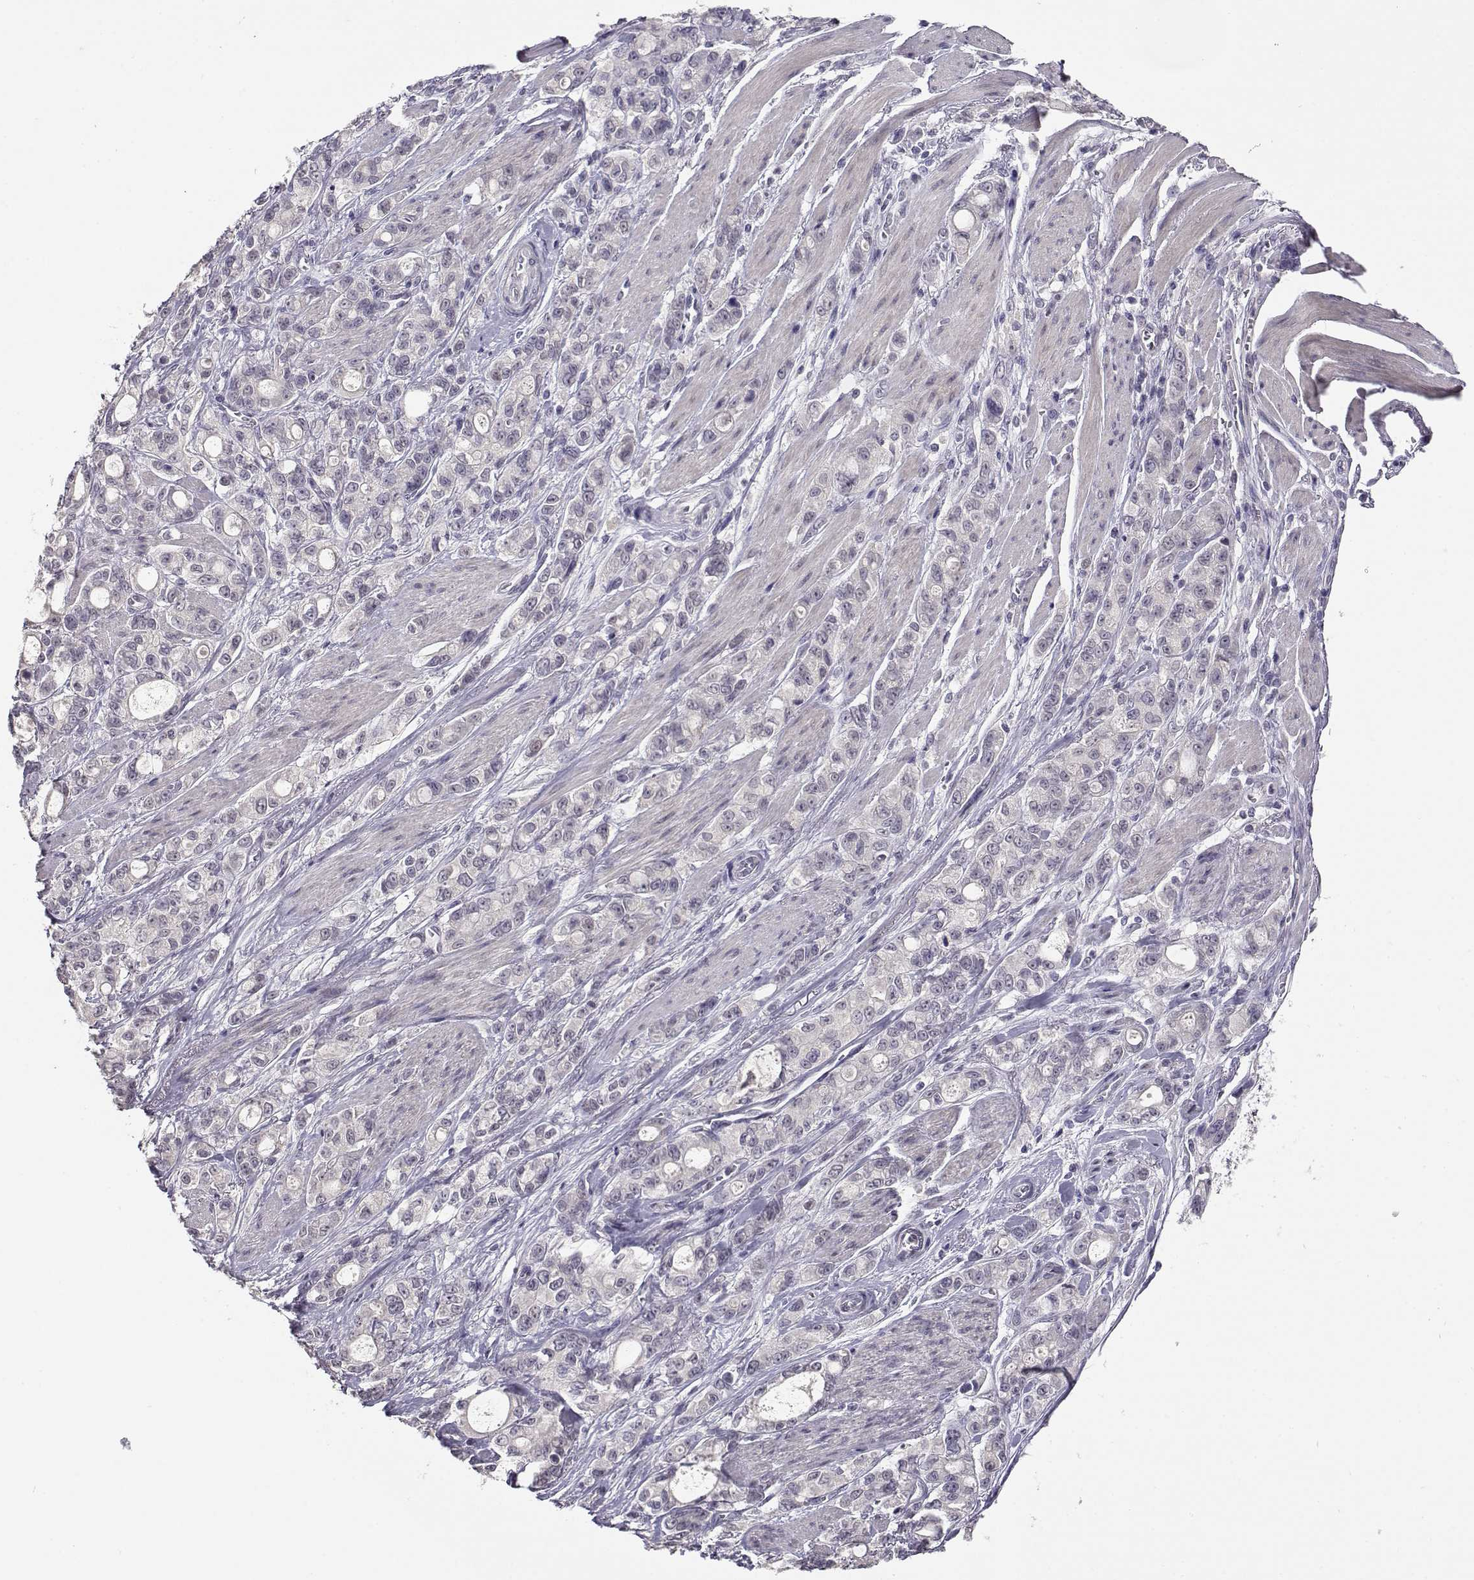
{"staining": {"intensity": "negative", "quantity": "none", "location": "none"}, "tissue": "stomach cancer", "cell_type": "Tumor cells", "image_type": "cancer", "snomed": [{"axis": "morphology", "description": "Adenocarcinoma, NOS"}, {"axis": "topography", "description": "Stomach"}], "caption": "Photomicrograph shows no significant protein positivity in tumor cells of stomach cancer.", "gene": "RHOXF2", "patient": {"sex": "male", "age": 63}}